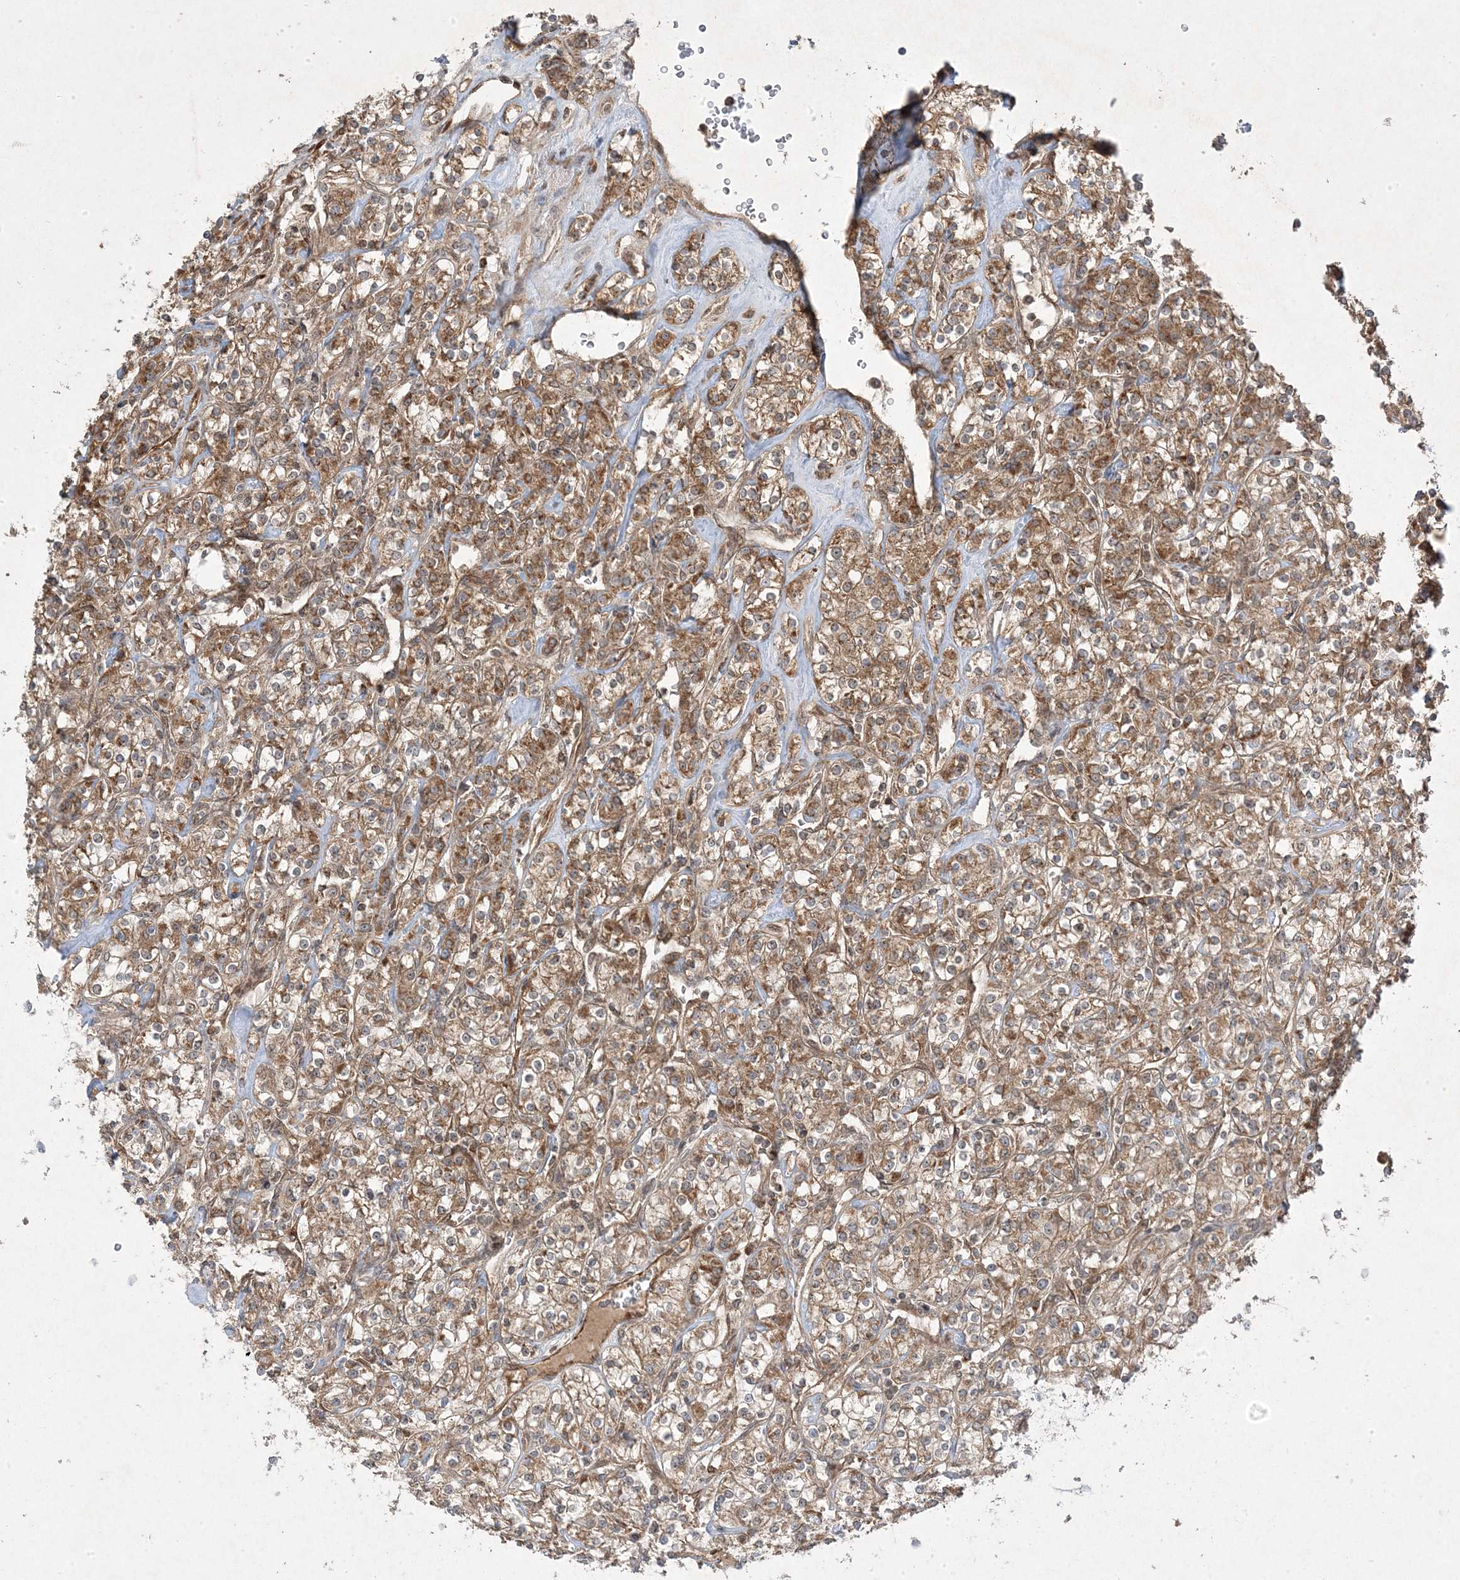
{"staining": {"intensity": "moderate", "quantity": ">75%", "location": "cytoplasmic/membranous"}, "tissue": "renal cancer", "cell_type": "Tumor cells", "image_type": "cancer", "snomed": [{"axis": "morphology", "description": "Adenocarcinoma, NOS"}, {"axis": "topography", "description": "Kidney"}], "caption": "Tumor cells display moderate cytoplasmic/membranous staining in approximately >75% of cells in renal cancer (adenocarcinoma).", "gene": "PLEKHM2", "patient": {"sex": "male", "age": 77}}